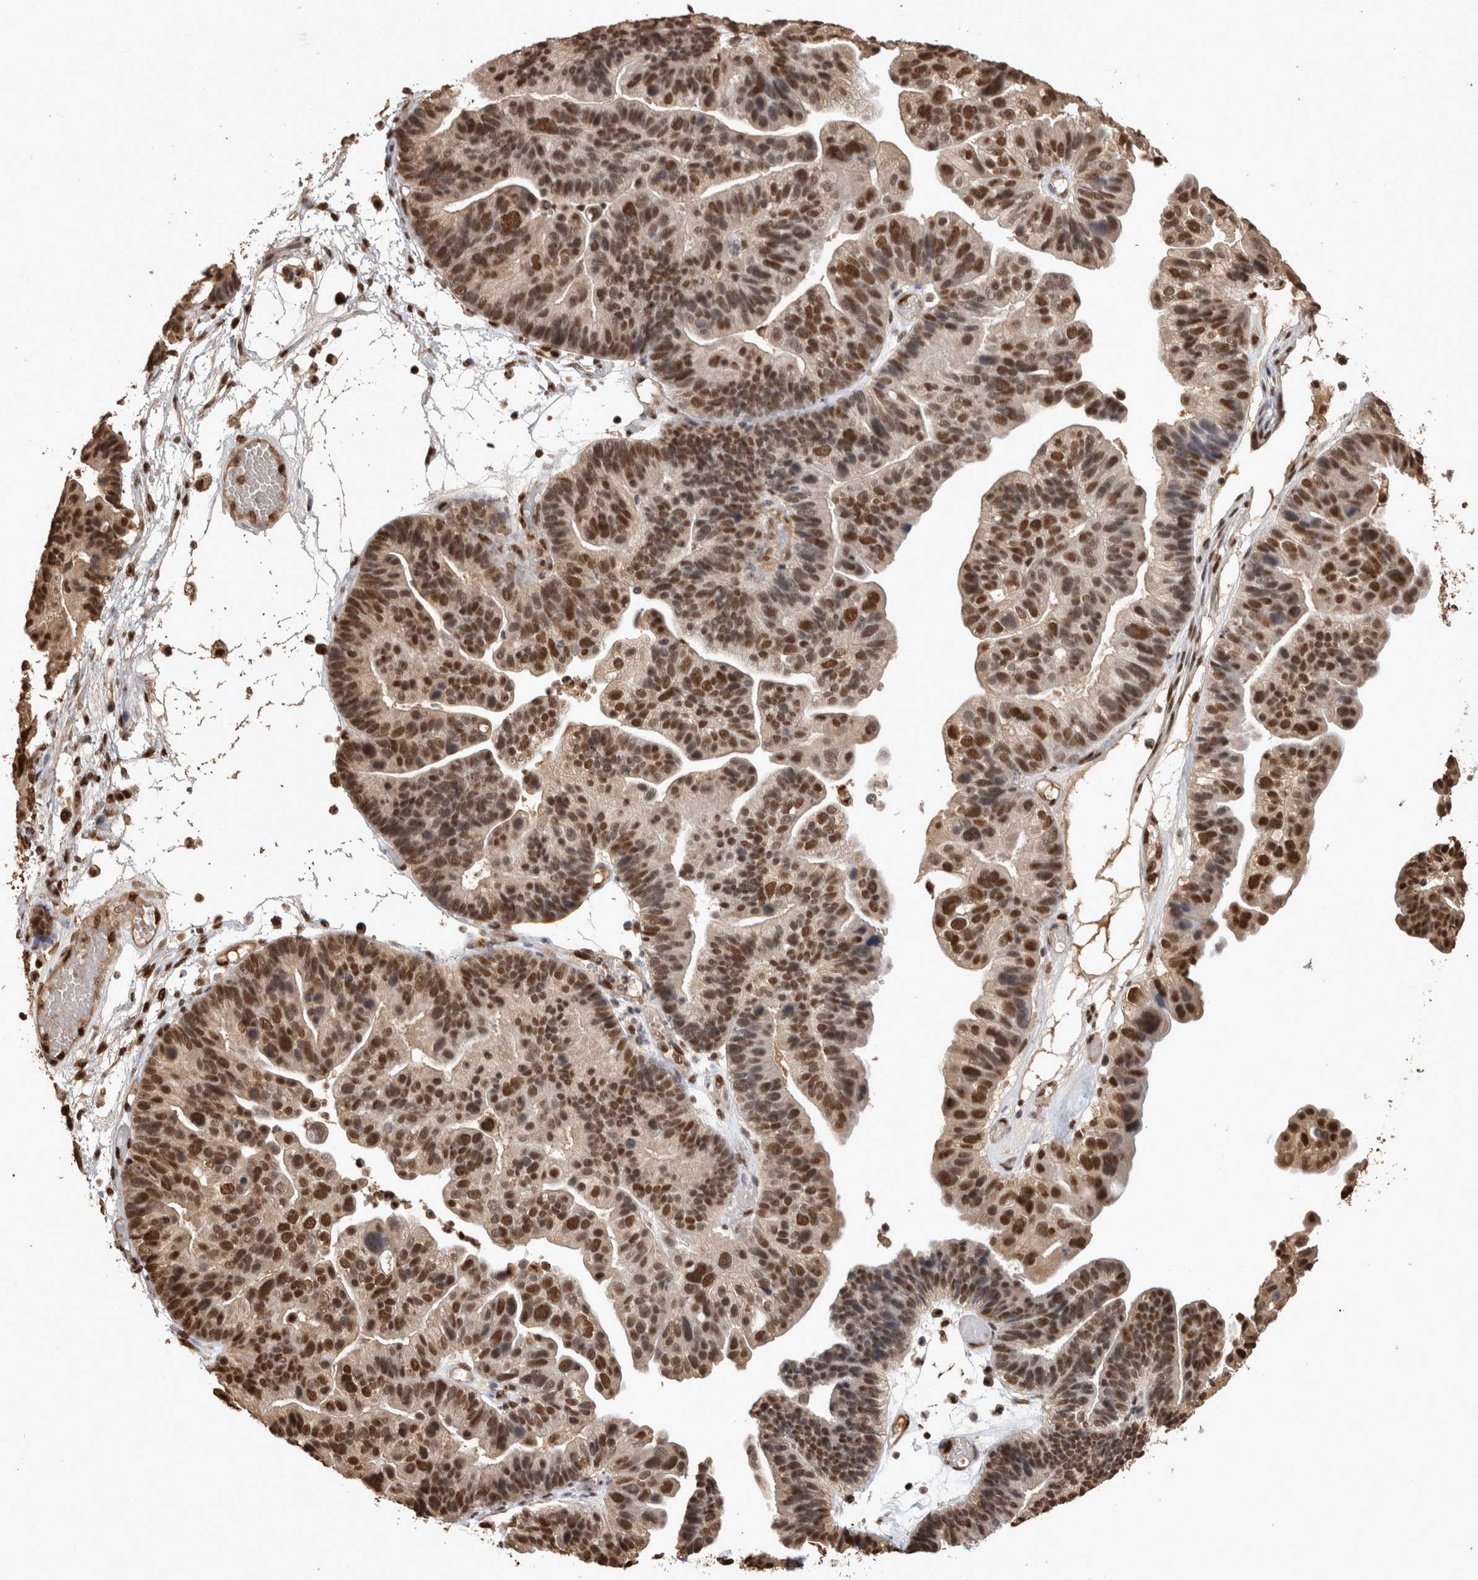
{"staining": {"intensity": "strong", "quantity": ">75%", "location": "nuclear"}, "tissue": "ovarian cancer", "cell_type": "Tumor cells", "image_type": "cancer", "snomed": [{"axis": "morphology", "description": "Cystadenocarcinoma, serous, NOS"}, {"axis": "topography", "description": "Ovary"}], "caption": "Strong nuclear positivity for a protein is appreciated in approximately >75% of tumor cells of ovarian cancer (serous cystadenocarcinoma) using immunohistochemistry (IHC).", "gene": "RAD50", "patient": {"sex": "female", "age": 56}}